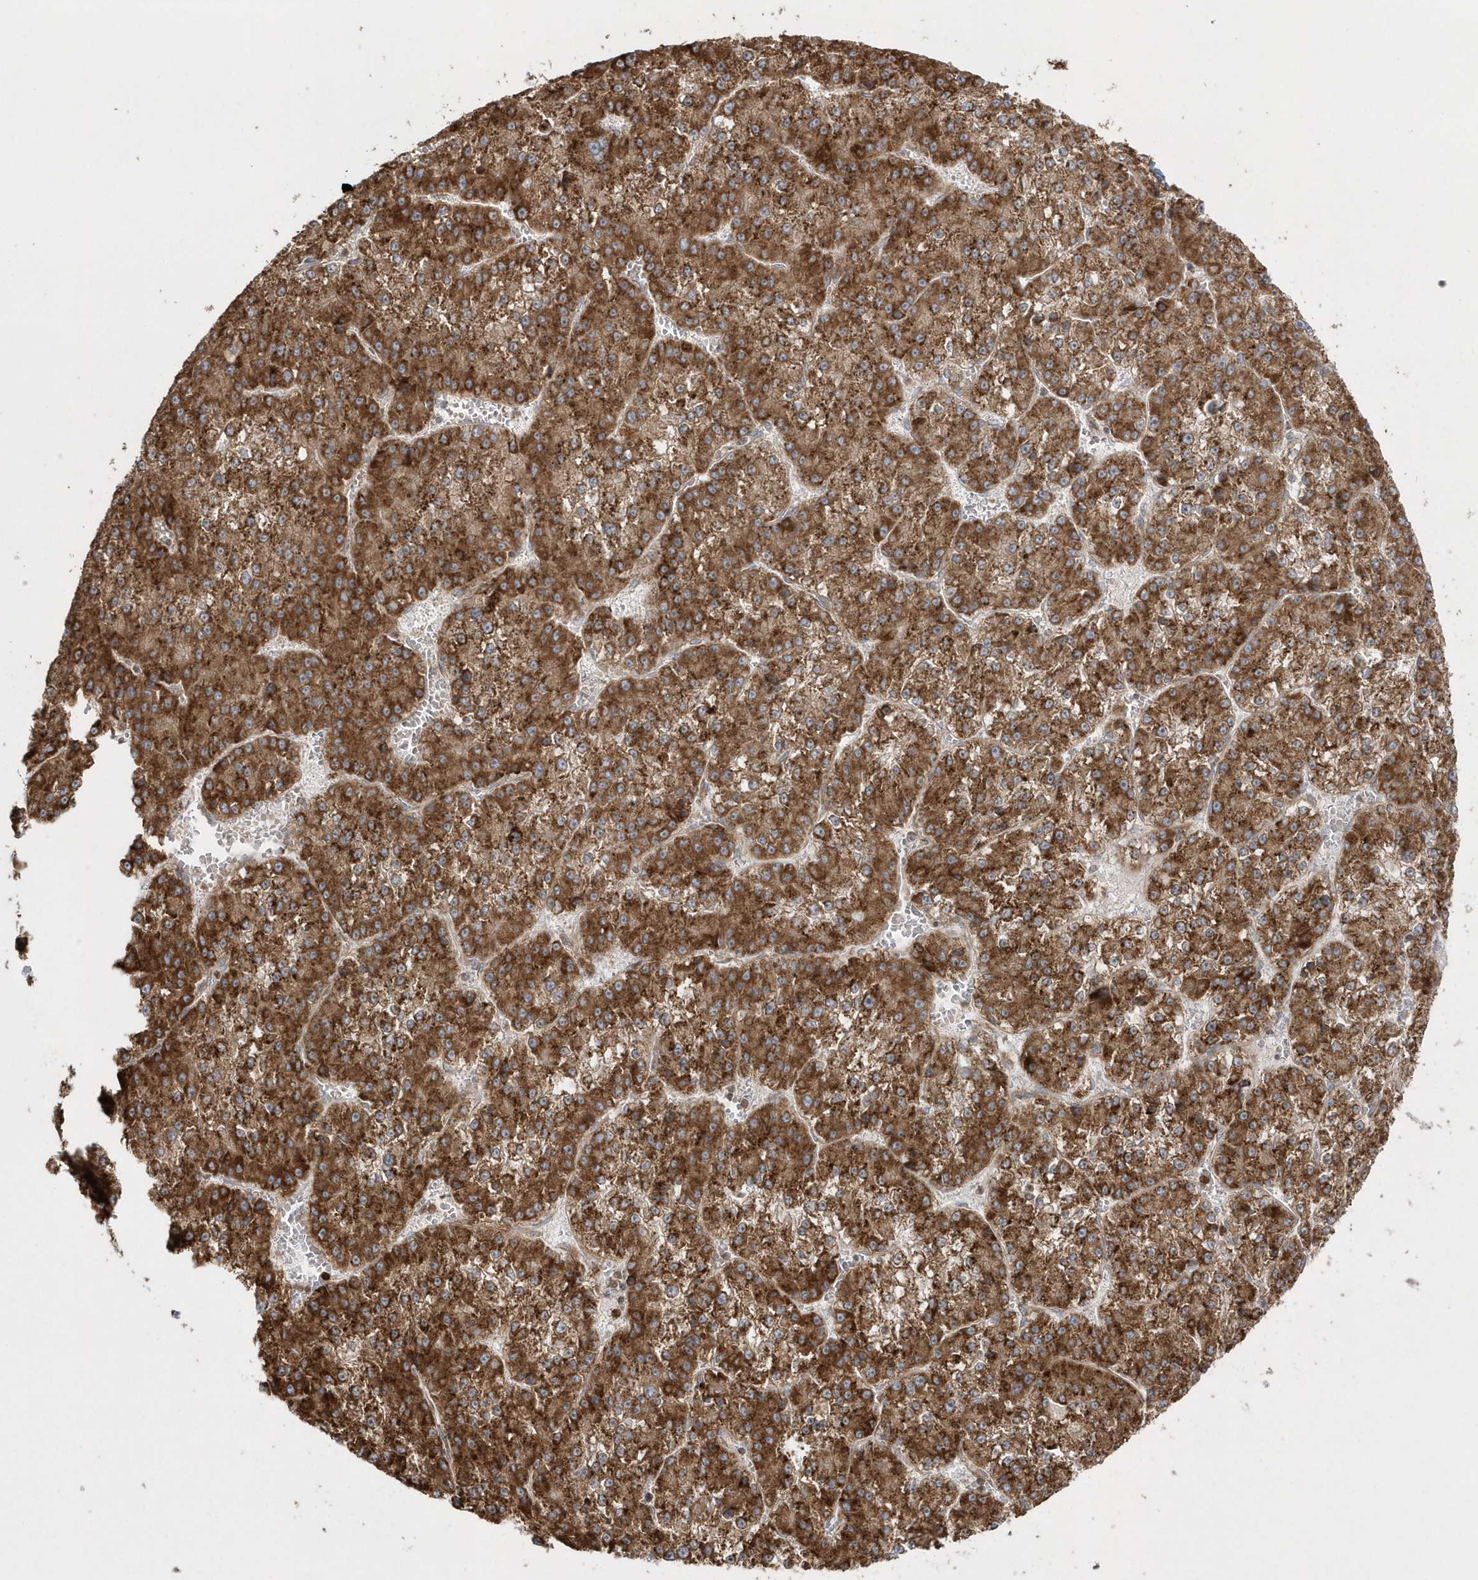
{"staining": {"intensity": "strong", "quantity": ">75%", "location": "cytoplasmic/membranous"}, "tissue": "liver cancer", "cell_type": "Tumor cells", "image_type": "cancer", "snomed": [{"axis": "morphology", "description": "Carcinoma, Hepatocellular, NOS"}, {"axis": "topography", "description": "Liver"}], "caption": "Human liver hepatocellular carcinoma stained with a brown dye demonstrates strong cytoplasmic/membranous positive staining in approximately >75% of tumor cells.", "gene": "SH3BP2", "patient": {"sex": "female", "age": 73}}